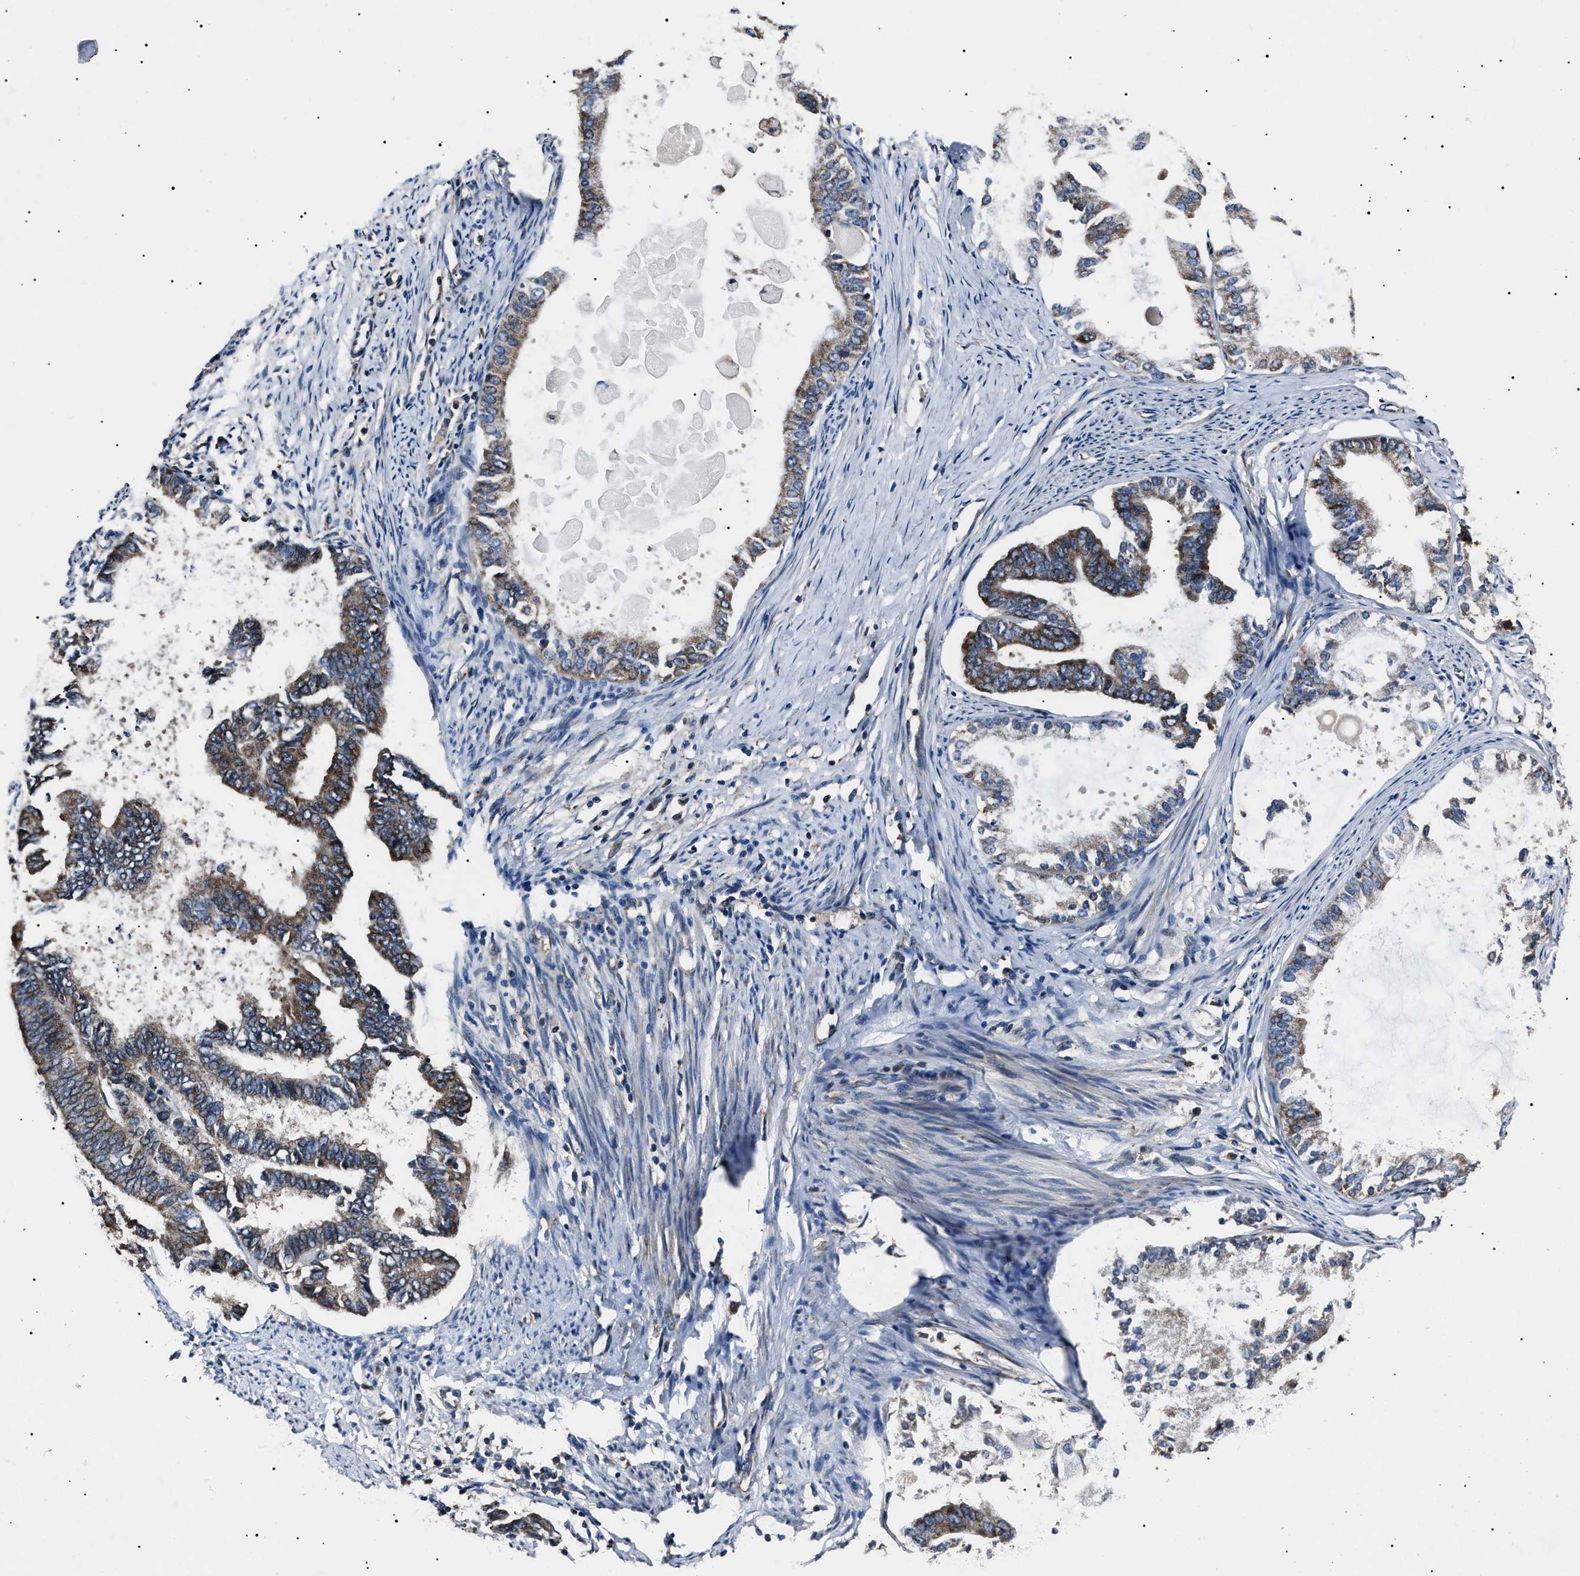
{"staining": {"intensity": "weak", "quantity": ">75%", "location": "cytoplasmic/membranous"}, "tissue": "endometrial cancer", "cell_type": "Tumor cells", "image_type": "cancer", "snomed": [{"axis": "morphology", "description": "Adenocarcinoma, NOS"}, {"axis": "topography", "description": "Endometrium"}], "caption": "Immunohistochemistry (IHC) (DAB (3,3'-diaminobenzidine)) staining of human endometrial cancer (adenocarcinoma) reveals weak cytoplasmic/membranous protein expression in approximately >75% of tumor cells. (DAB = brown stain, brightfield microscopy at high magnification).", "gene": "CCT8", "patient": {"sex": "female", "age": 86}}